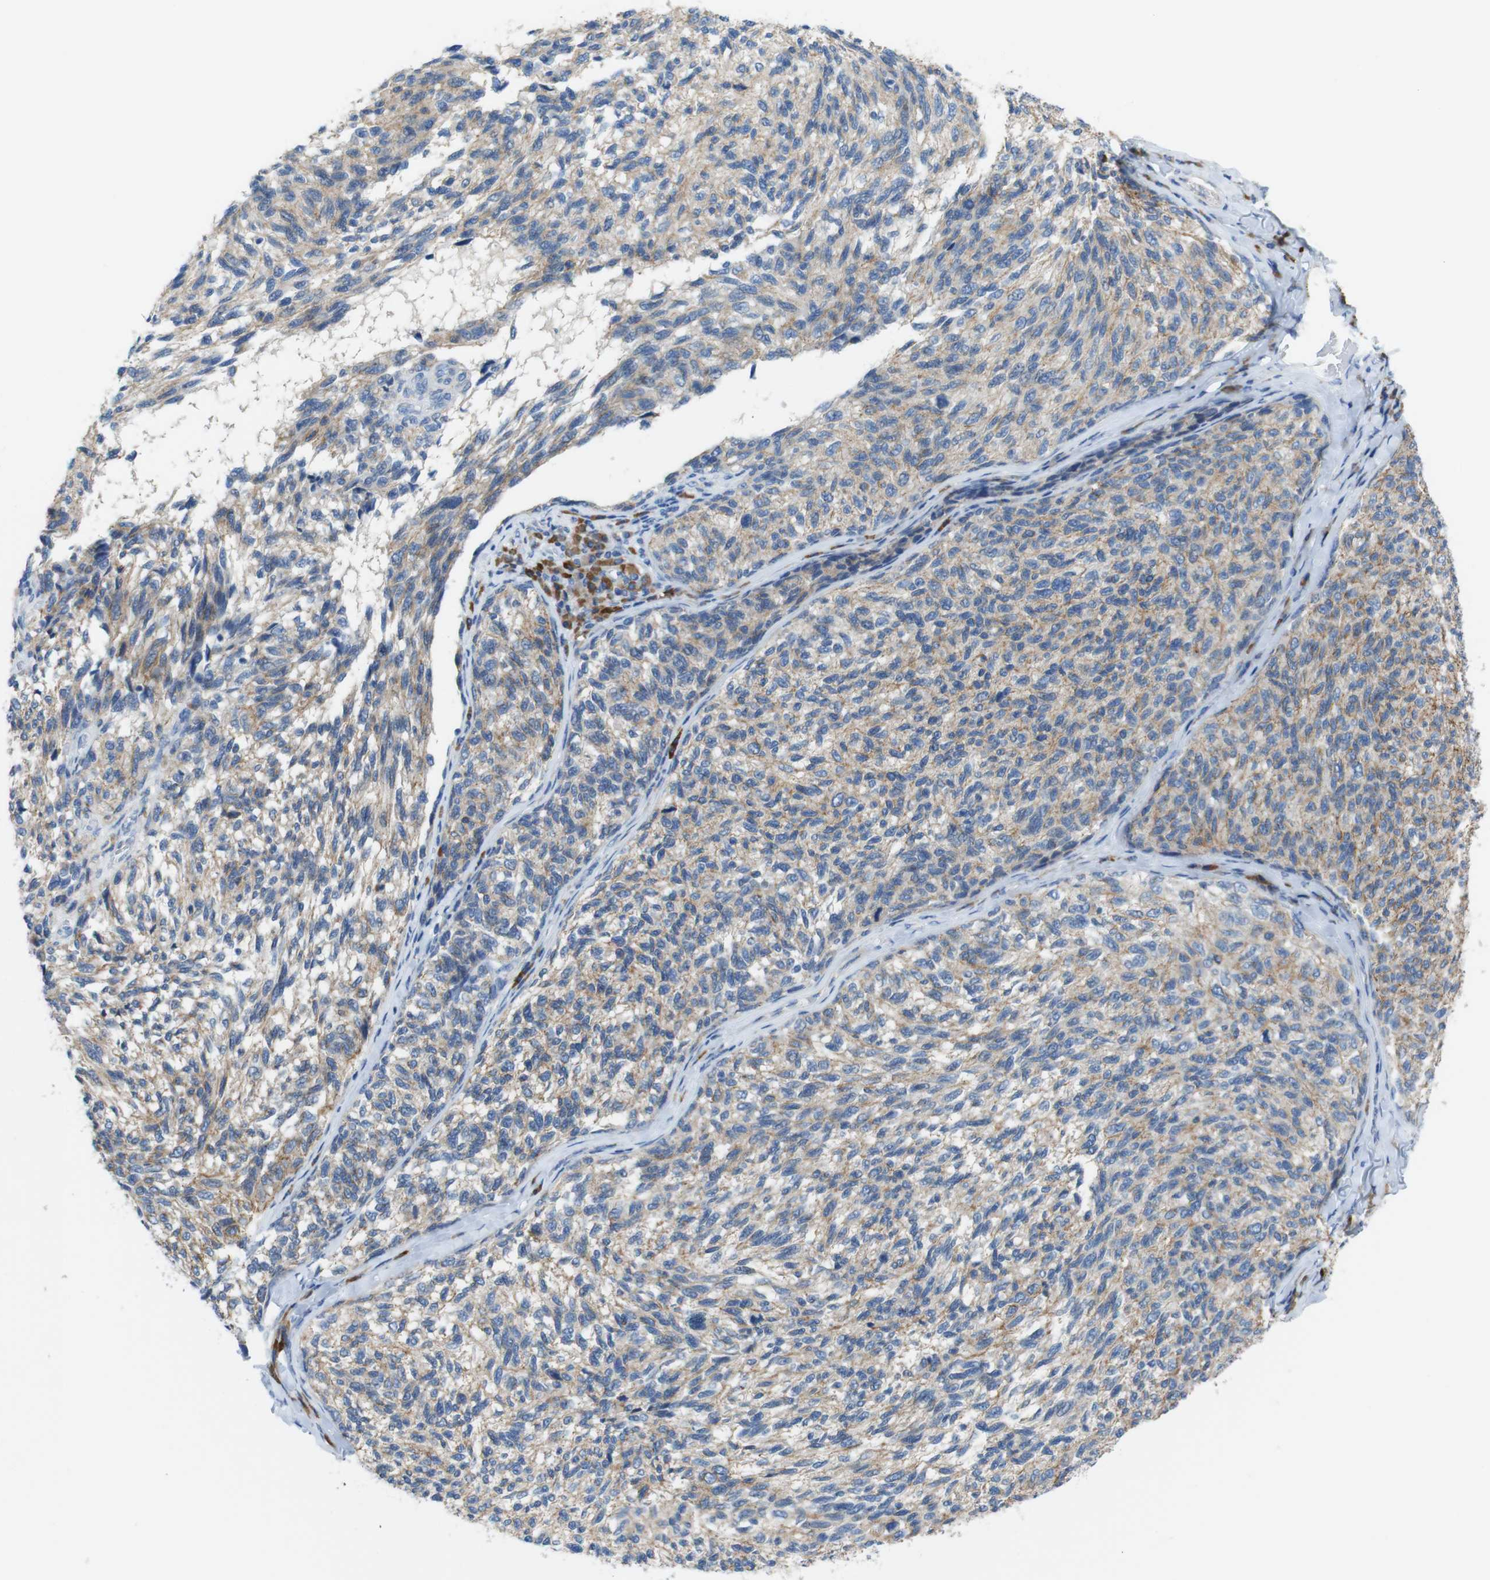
{"staining": {"intensity": "moderate", "quantity": "25%-75%", "location": "cytoplasmic/membranous"}, "tissue": "melanoma", "cell_type": "Tumor cells", "image_type": "cancer", "snomed": [{"axis": "morphology", "description": "Malignant melanoma, NOS"}, {"axis": "topography", "description": "Skin"}], "caption": "Malignant melanoma tissue shows moderate cytoplasmic/membranous staining in about 25%-75% of tumor cells, visualized by immunohistochemistry.", "gene": "CLMN", "patient": {"sex": "female", "age": 73}}